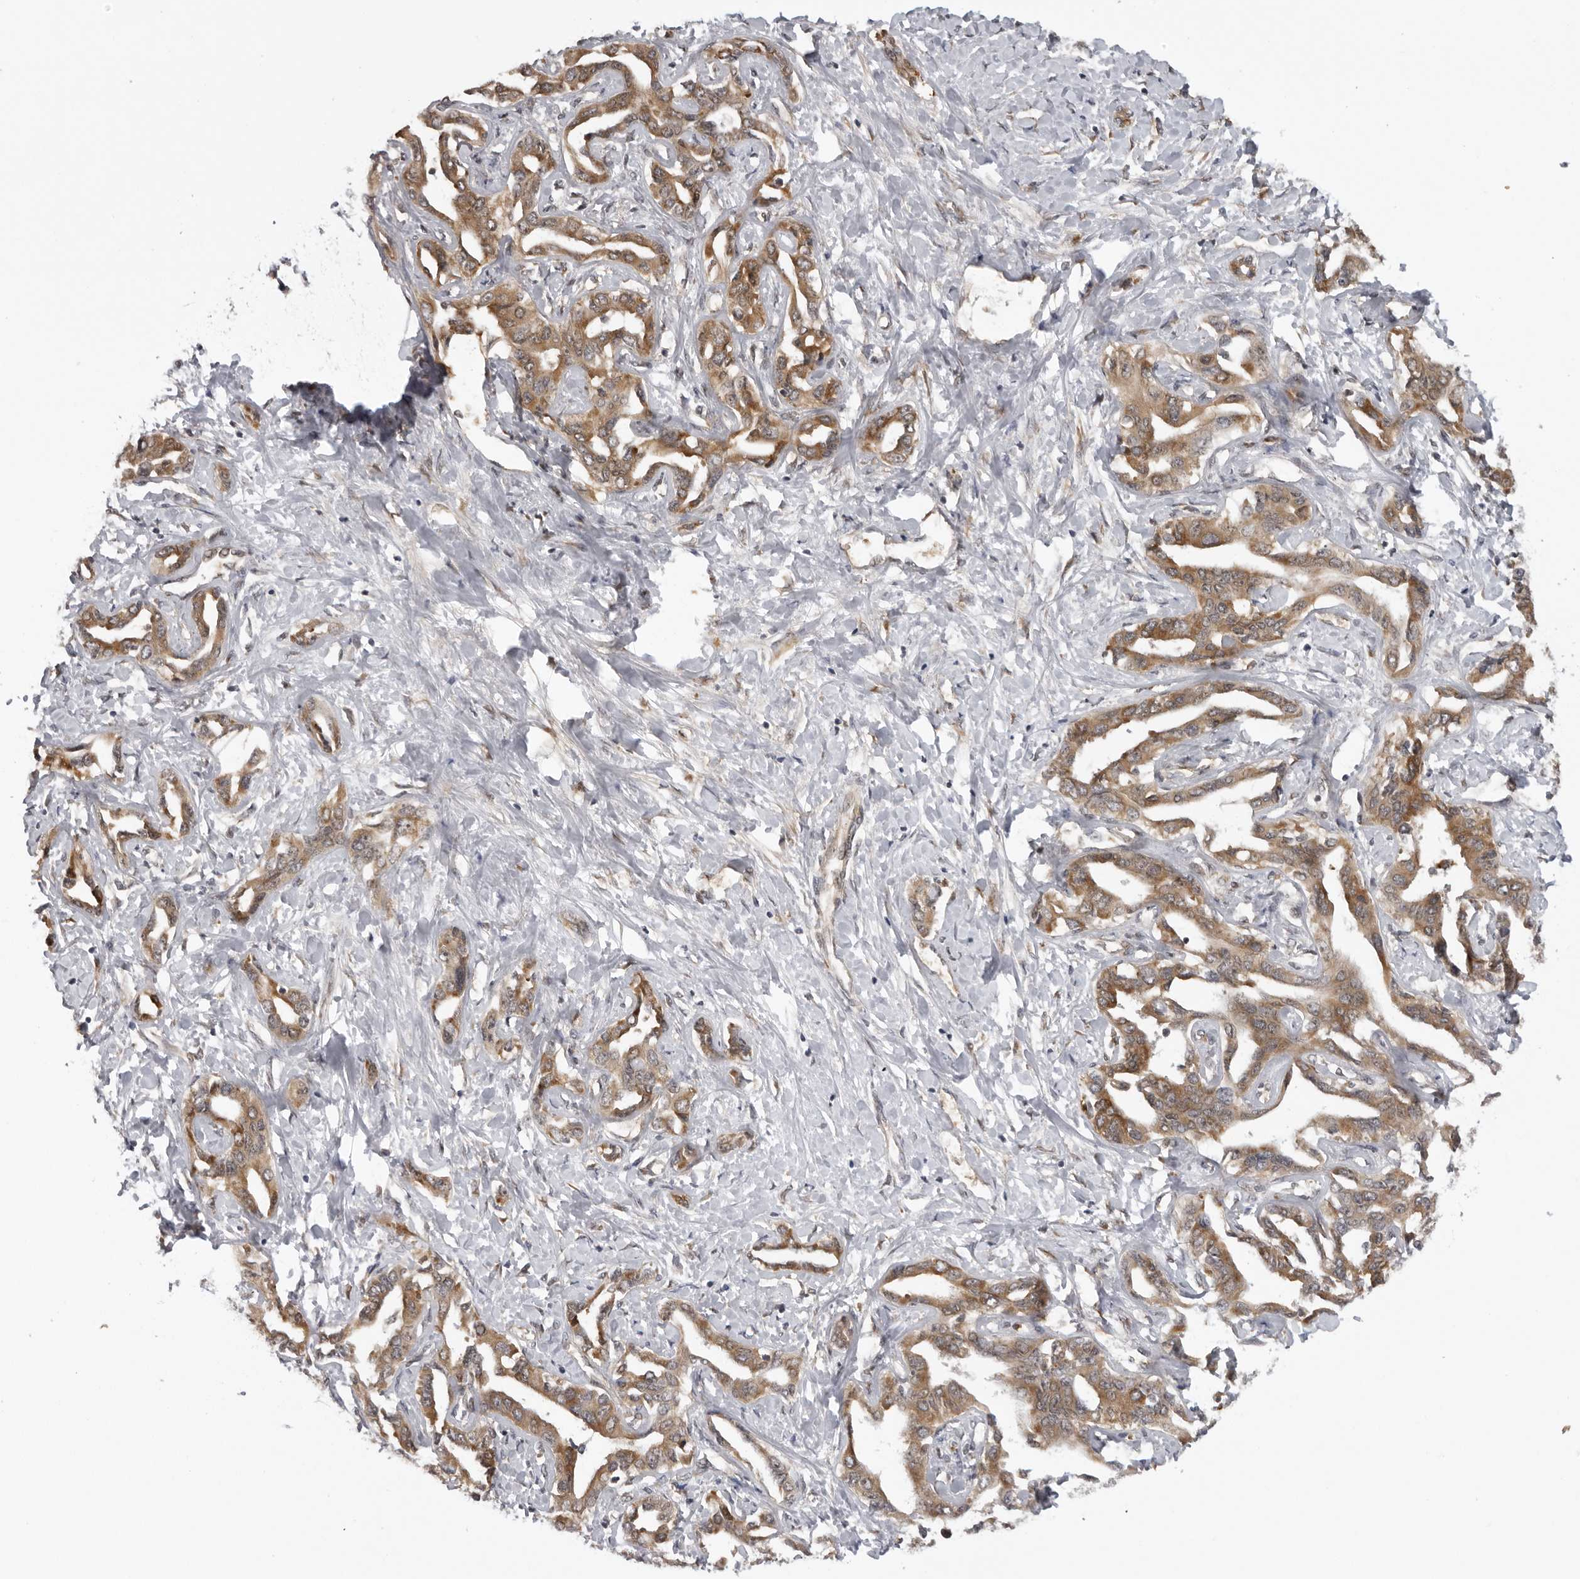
{"staining": {"intensity": "moderate", "quantity": ">75%", "location": "cytoplasmic/membranous"}, "tissue": "liver cancer", "cell_type": "Tumor cells", "image_type": "cancer", "snomed": [{"axis": "morphology", "description": "Cholangiocarcinoma"}, {"axis": "topography", "description": "Liver"}], "caption": "Moderate cytoplasmic/membranous protein positivity is appreciated in about >75% of tumor cells in liver cholangiocarcinoma.", "gene": "DNAH14", "patient": {"sex": "male", "age": 59}}